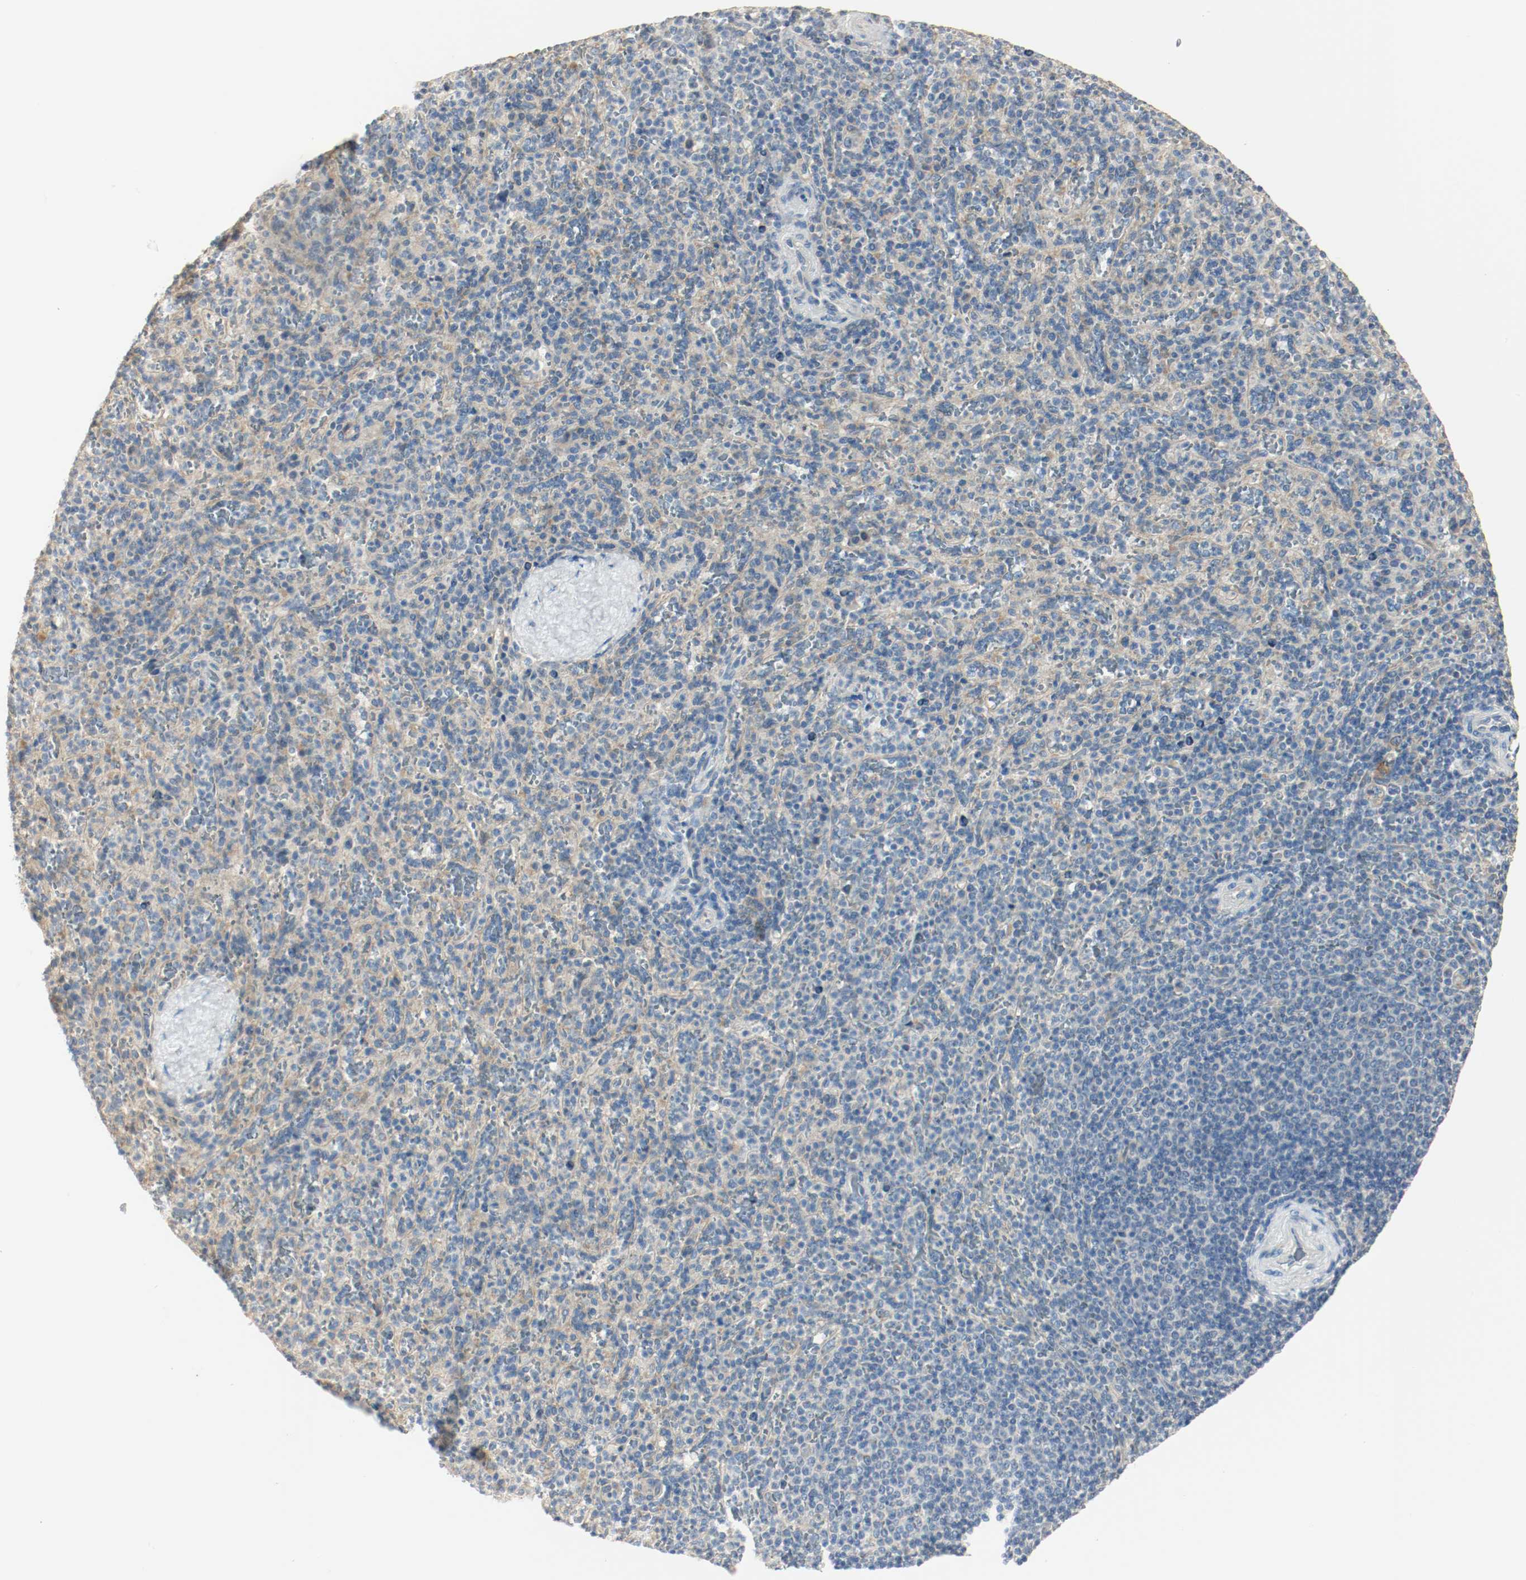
{"staining": {"intensity": "negative", "quantity": "none", "location": "none"}, "tissue": "spleen", "cell_type": "Cells in red pulp", "image_type": "normal", "snomed": [{"axis": "morphology", "description": "Normal tissue, NOS"}, {"axis": "topography", "description": "Spleen"}], "caption": "The immunohistochemistry image has no significant expression in cells in red pulp of spleen.", "gene": "MELTF", "patient": {"sex": "male", "age": 36}}